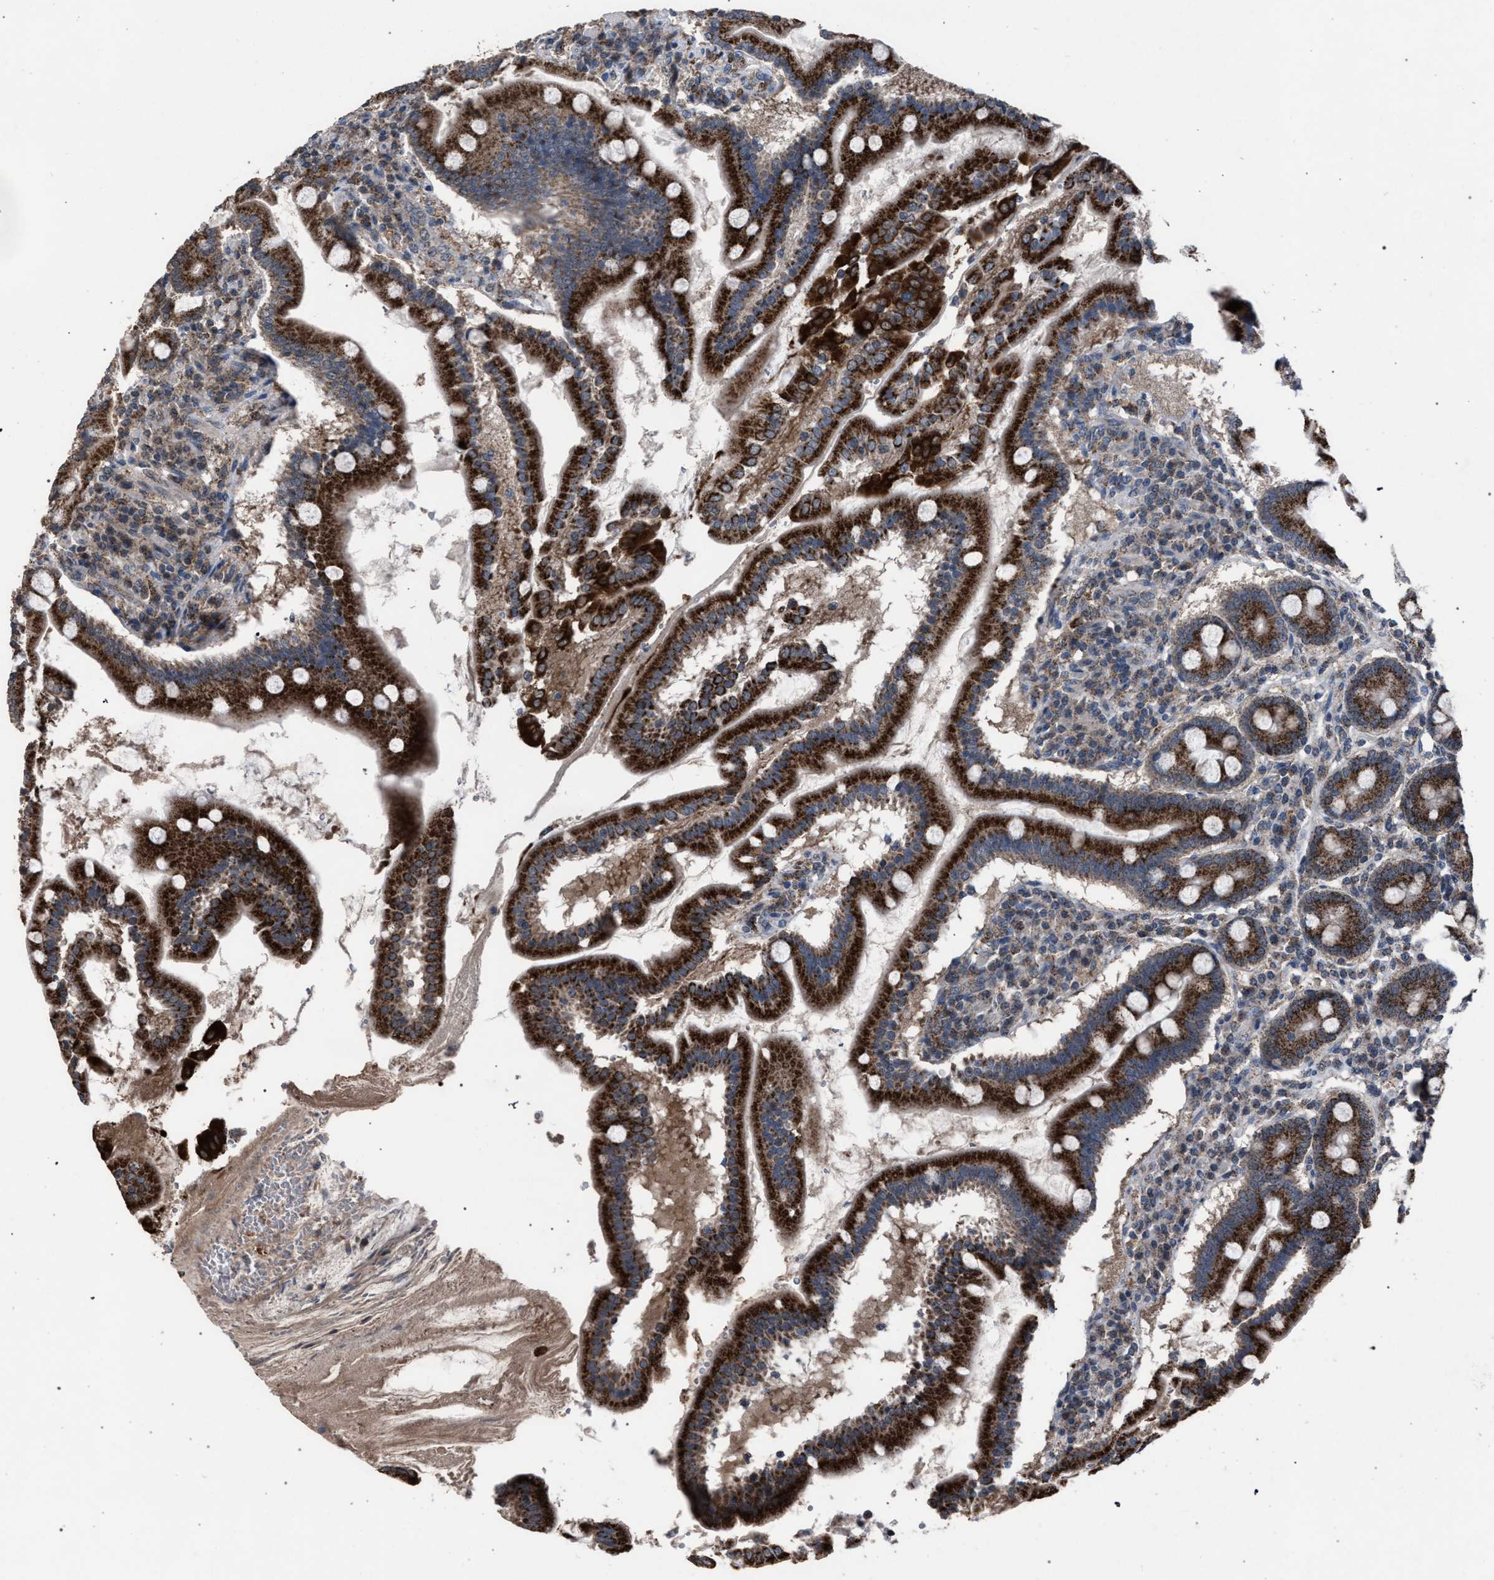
{"staining": {"intensity": "strong", "quantity": ">75%", "location": "cytoplasmic/membranous"}, "tissue": "duodenum", "cell_type": "Glandular cells", "image_type": "normal", "snomed": [{"axis": "morphology", "description": "Normal tissue, NOS"}, {"axis": "topography", "description": "Duodenum"}], "caption": "Duodenum stained with DAB (3,3'-diaminobenzidine) immunohistochemistry (IHC) demonstrates high levels of strong cytoplasmic/membranous expression in about >75% of glandular cells.", "gene": "HSD17B4", "patient": {"sex": "male", "age": 50}}